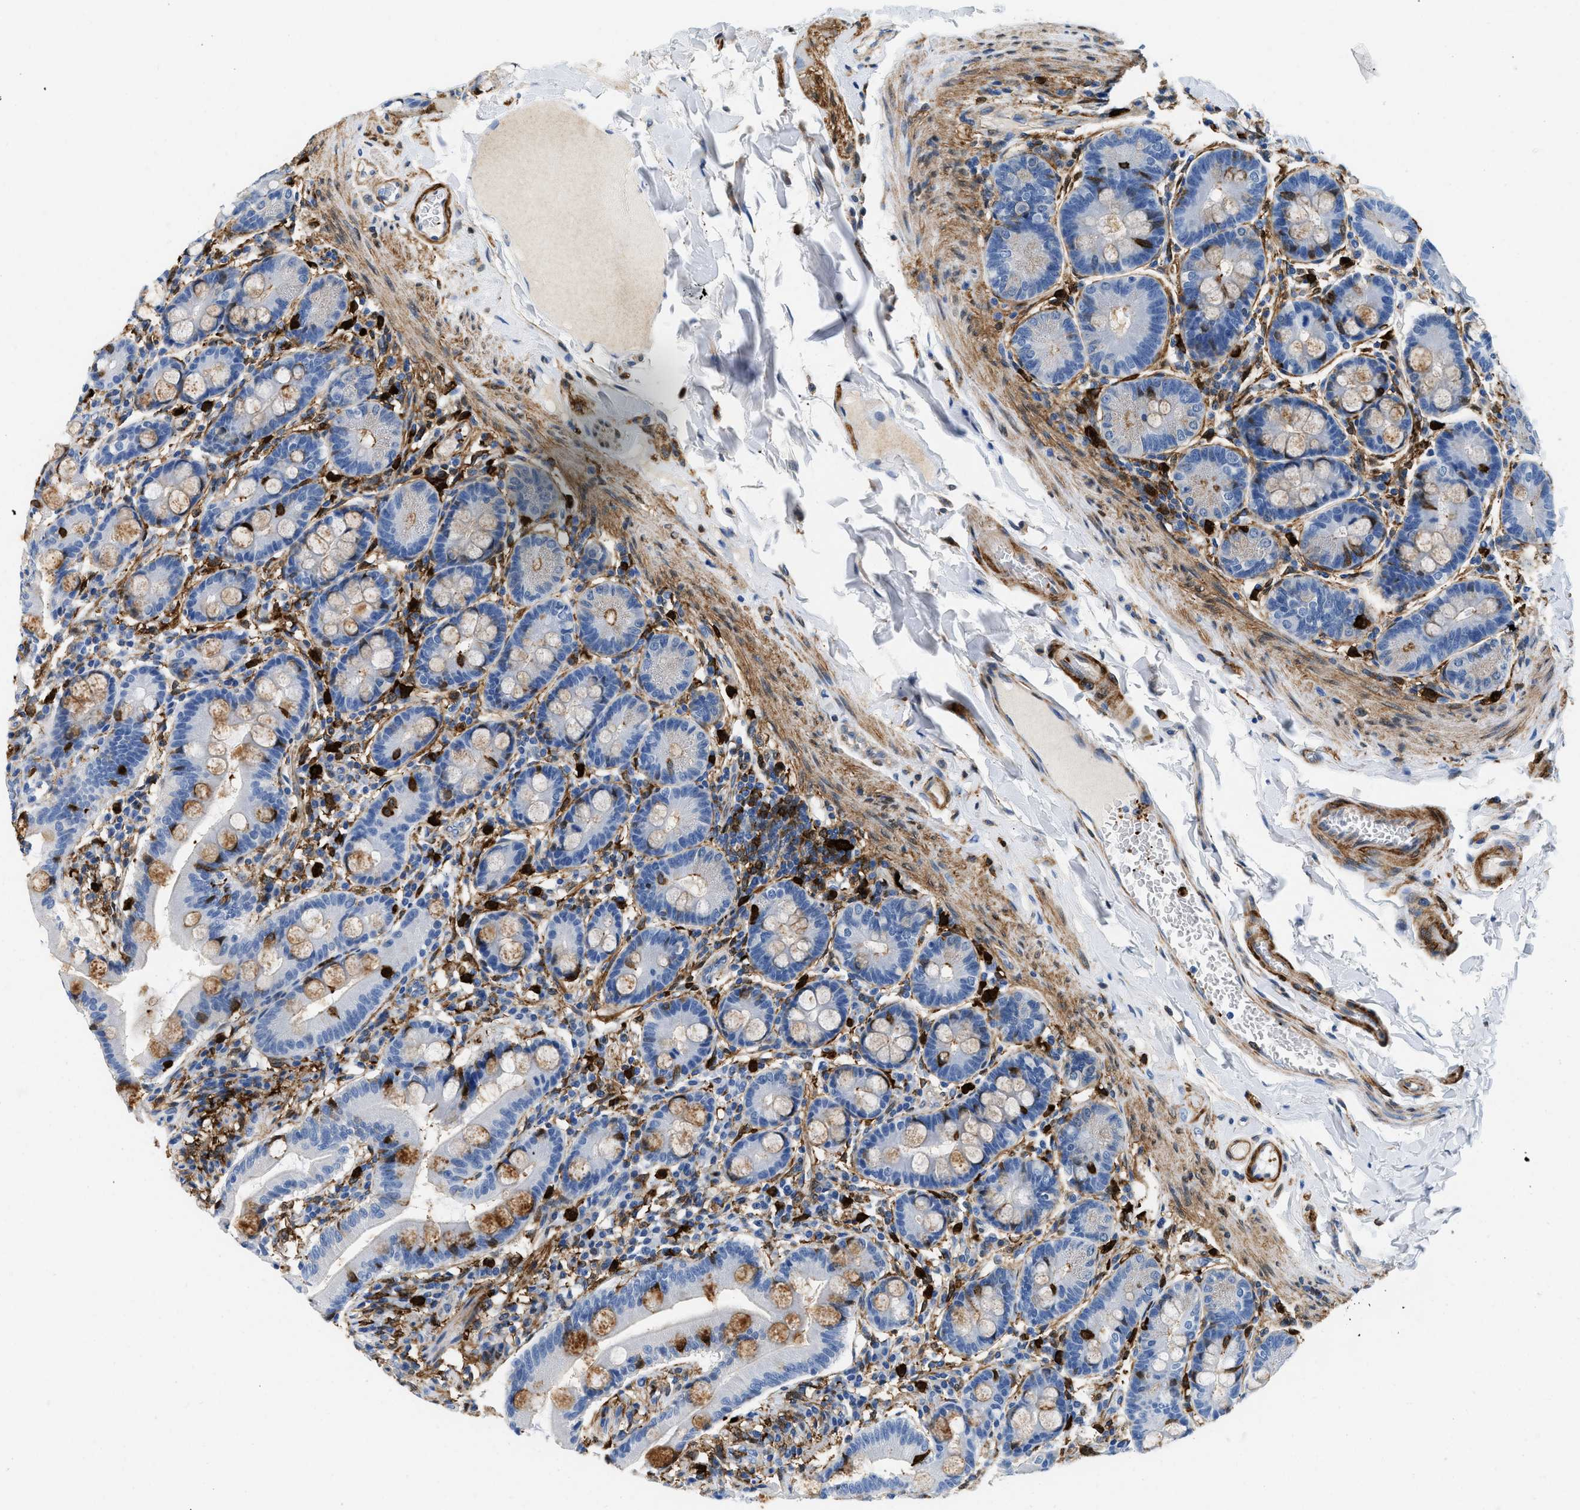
{"staining": {"intensity": "moderate", "quantity": "<25%", "location": "cytoplasmic/membranous"}, "tissue": "duodenum", "cell_type": "Glandular cells", "image_type": "normal", "snomed": [{"axis": "morphology", "description": "Normal tissue, NOS"}, {"axis": "topography", "description": "Duodenum"}], "caption": "High-power microscopy captured an immunohistochemistry (IHC) histopathology image of normal duodenum, revealing moderate cytoplasmic/membranous expression in approximately <25% of glandular cells. Immunohistochemistry stains the protein of interest in brown and the nuclei are stained blue.", "gene": "GSN", "patient": {"sex": "male", "age": 50}}